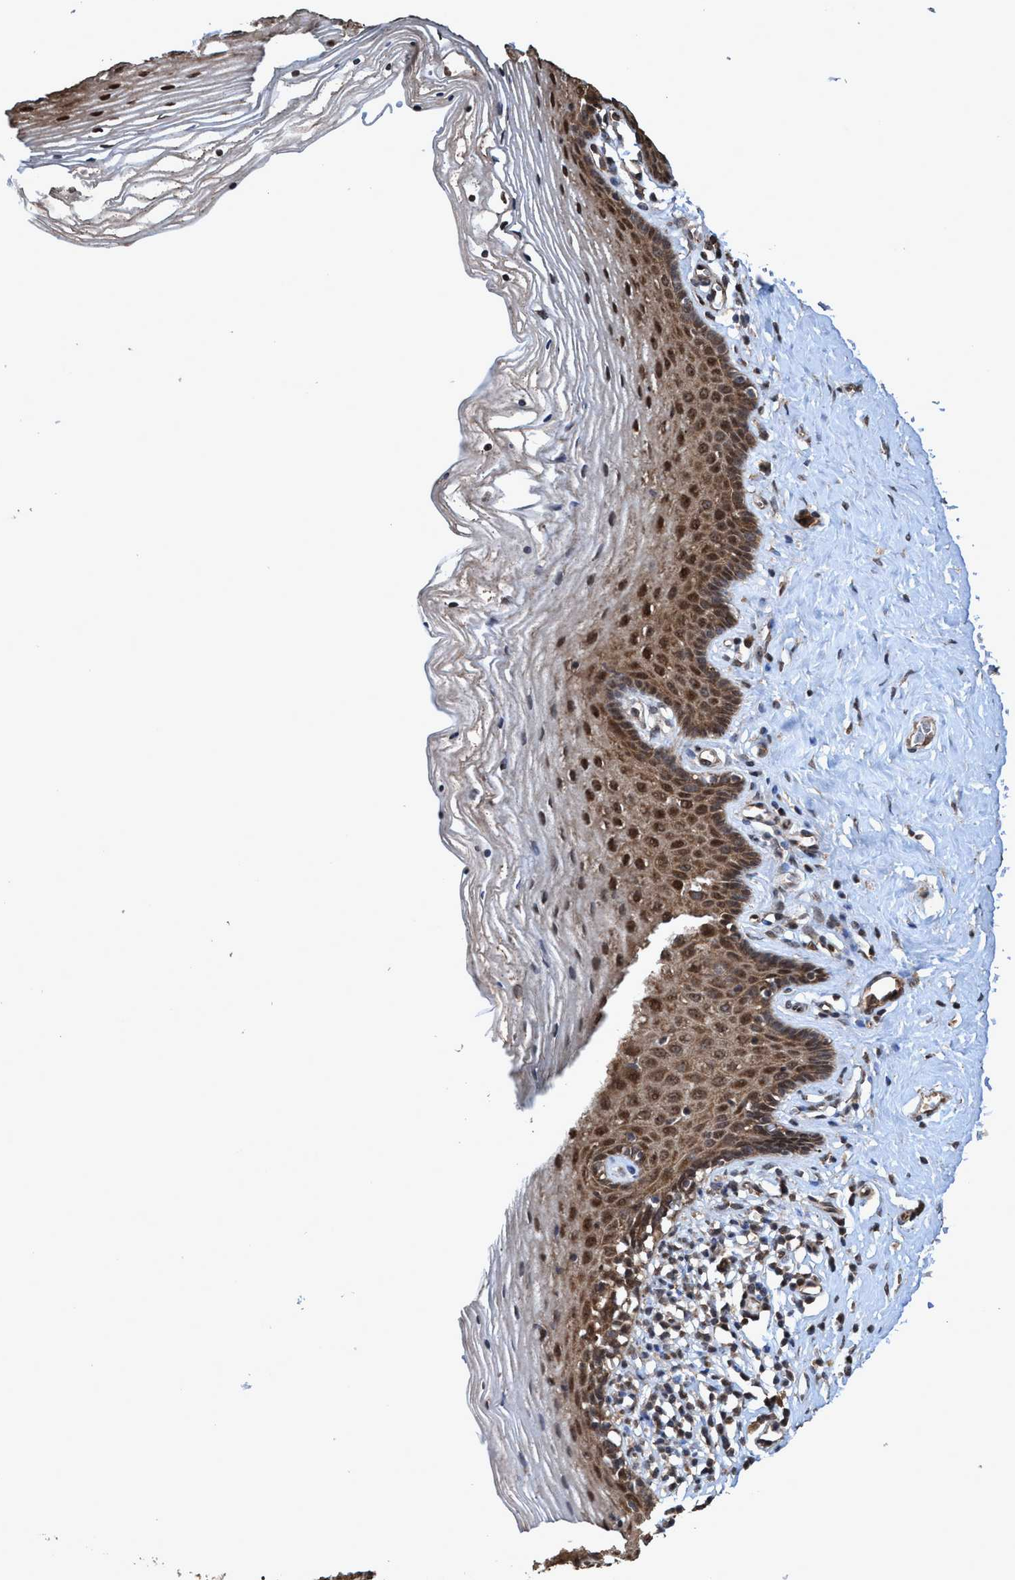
{"staining": {"intensity": "strong", "quantity": ">75%", "location": "cytoplasmic/membranous,nuclear"}, "tissue": "vagina", "cell_type": "Squamous epithelial cells", "image_type": "normal", "snomed": [{"axis": "morphology", "description": "Normal tissue, NOS"}, {"axis": "topography", "description": "Vagina"}], "caption": "Squamous epithelial cells display high levels of strong cytoplasmic/membranous,nuclear staining in about >75% of cells in unremarkable vagina. The staining is performed using DAB brown chromogen to label protein expression. The nuclei are counter-stained blue using hematoxylin.", "gene": "TRPC7", "patient": {"sex": "female", "age": 32}}